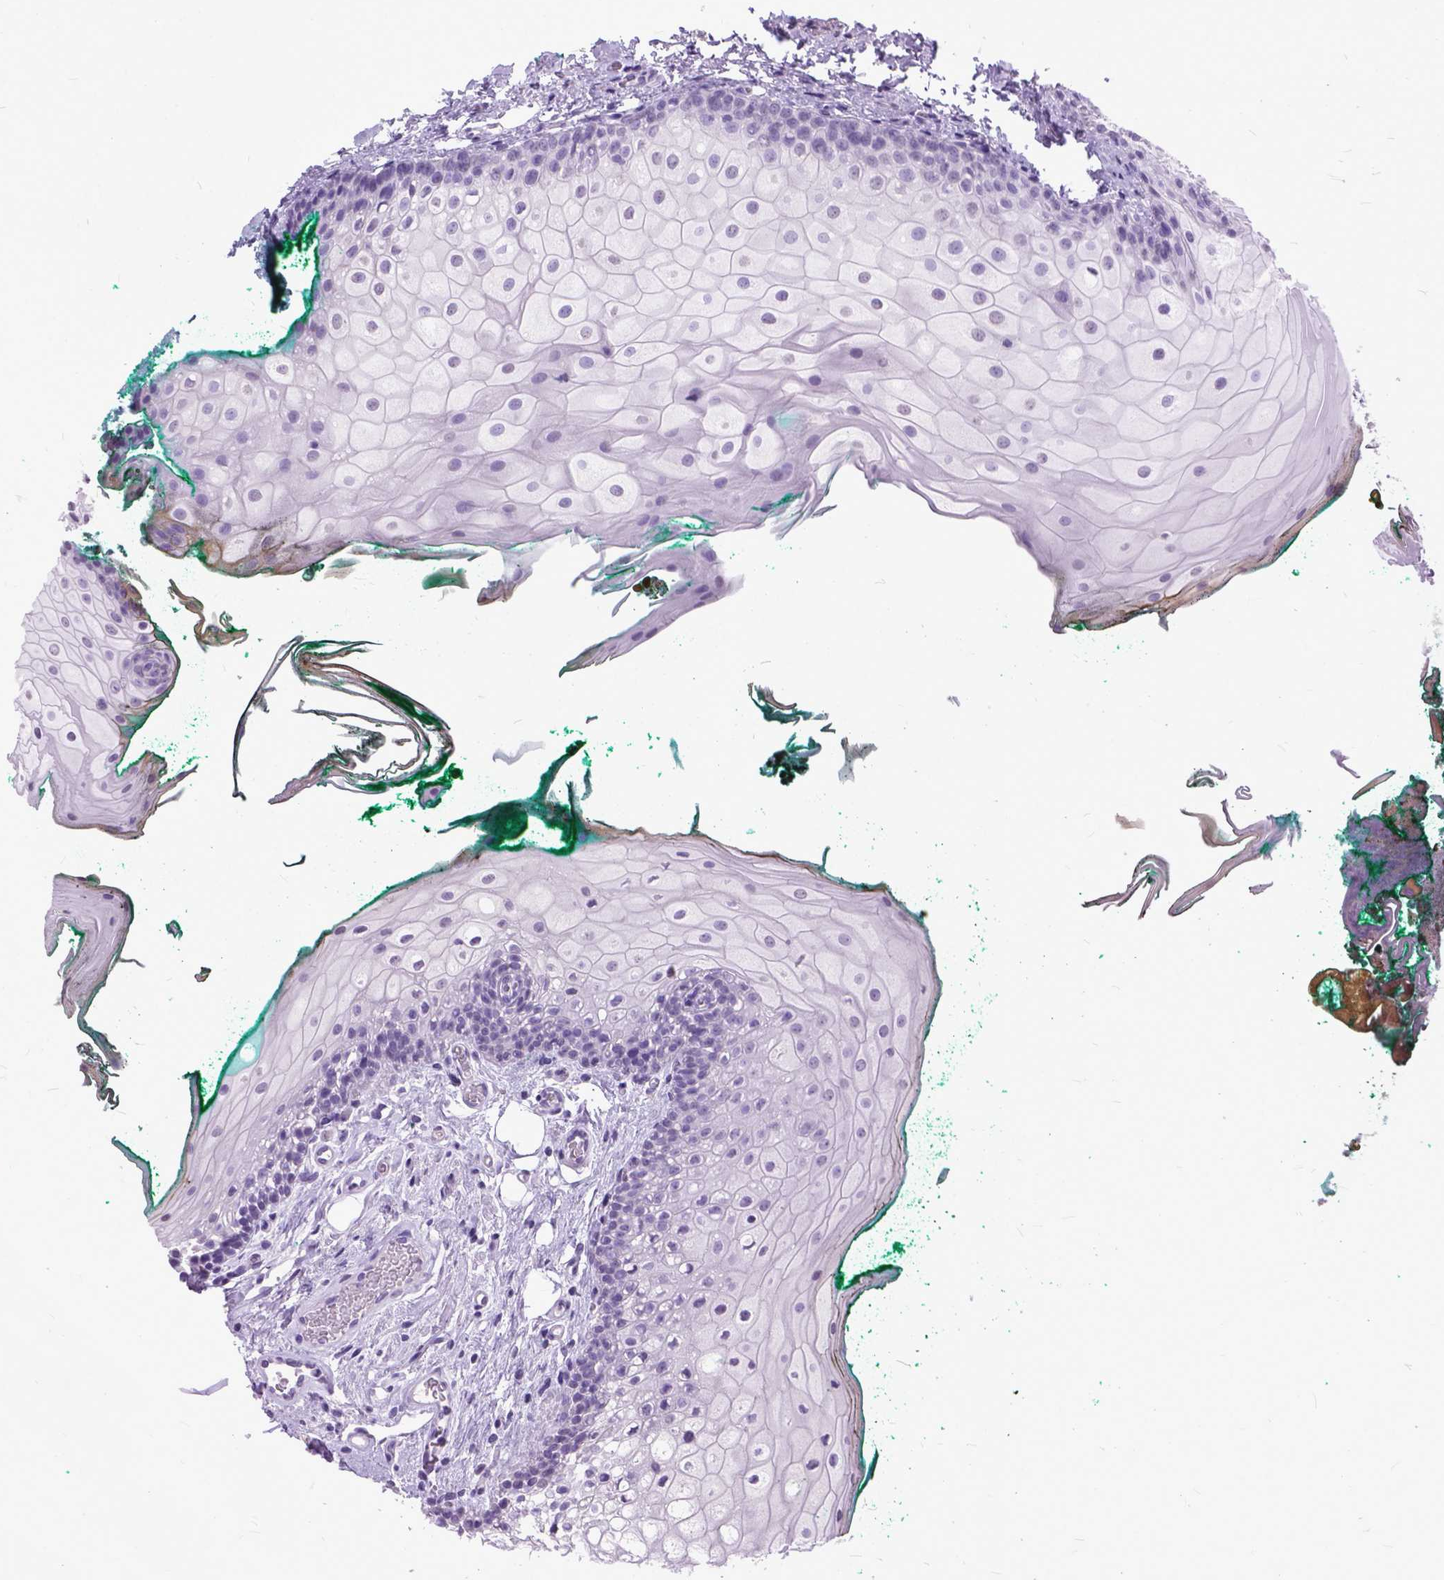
{"staining": {"intensity": "negative", "quantity": "none", "location": "none"}, "tissue": "oral mucosa", "cell_type": "Squamous epithelial cells", "image_type": "normal", "snomed": [{"axis": "morphology", "description": "Normal tissue, NOS"}, {"axis": "topography", "description": "Oral tissue"}], "caption": "The histopathology image displays no significant staining in squamous epithelial cells of oral mucosa.", "gene": "MARCHF10", "patient": {"sex": "female", "age": 68}}